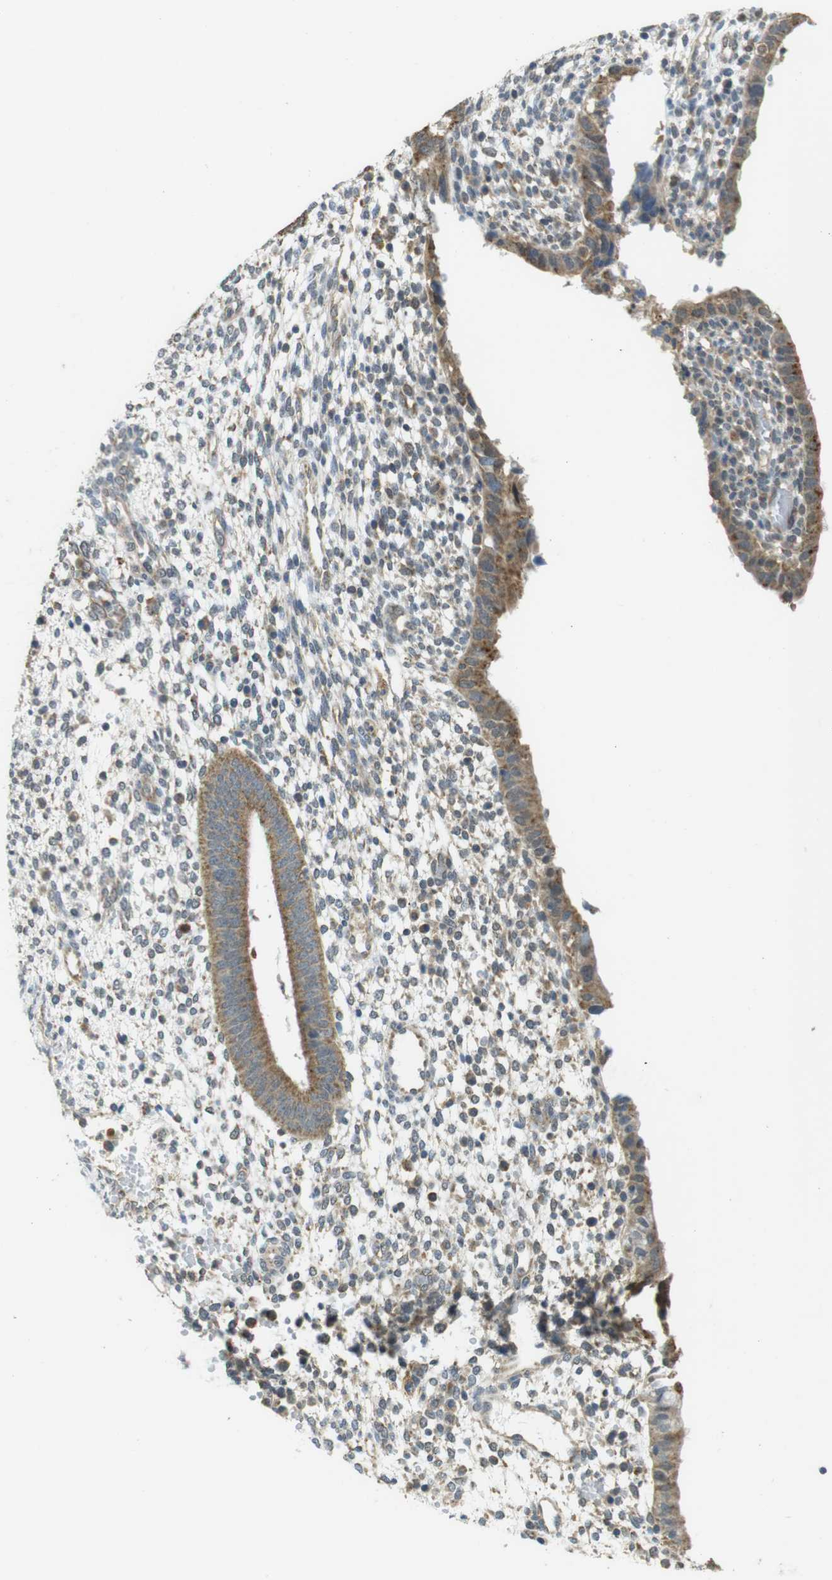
{"staining": {"intensity": "weak", "quantity": "<25%", "location": "cytoplasmic/membranous"}, "tissue": "endometrium", "cell_type": "Cells in endometrial stroma", "image_type": "normal", "snomed": [{"axis": "morphology", "description": "Normal tissue, NOS"}, {"axis": "topography", "description": "Endometrium"}], "caption": "There is no significant positivity in cells in endometrial stroma of endometrium. (Brightfield microscopy of DAB (3,3'-diaminobenzidine) immunohistochemistry at high magnification).", "gene": "BRI3BP", "patient": {"sex": "female", "age": 35}}